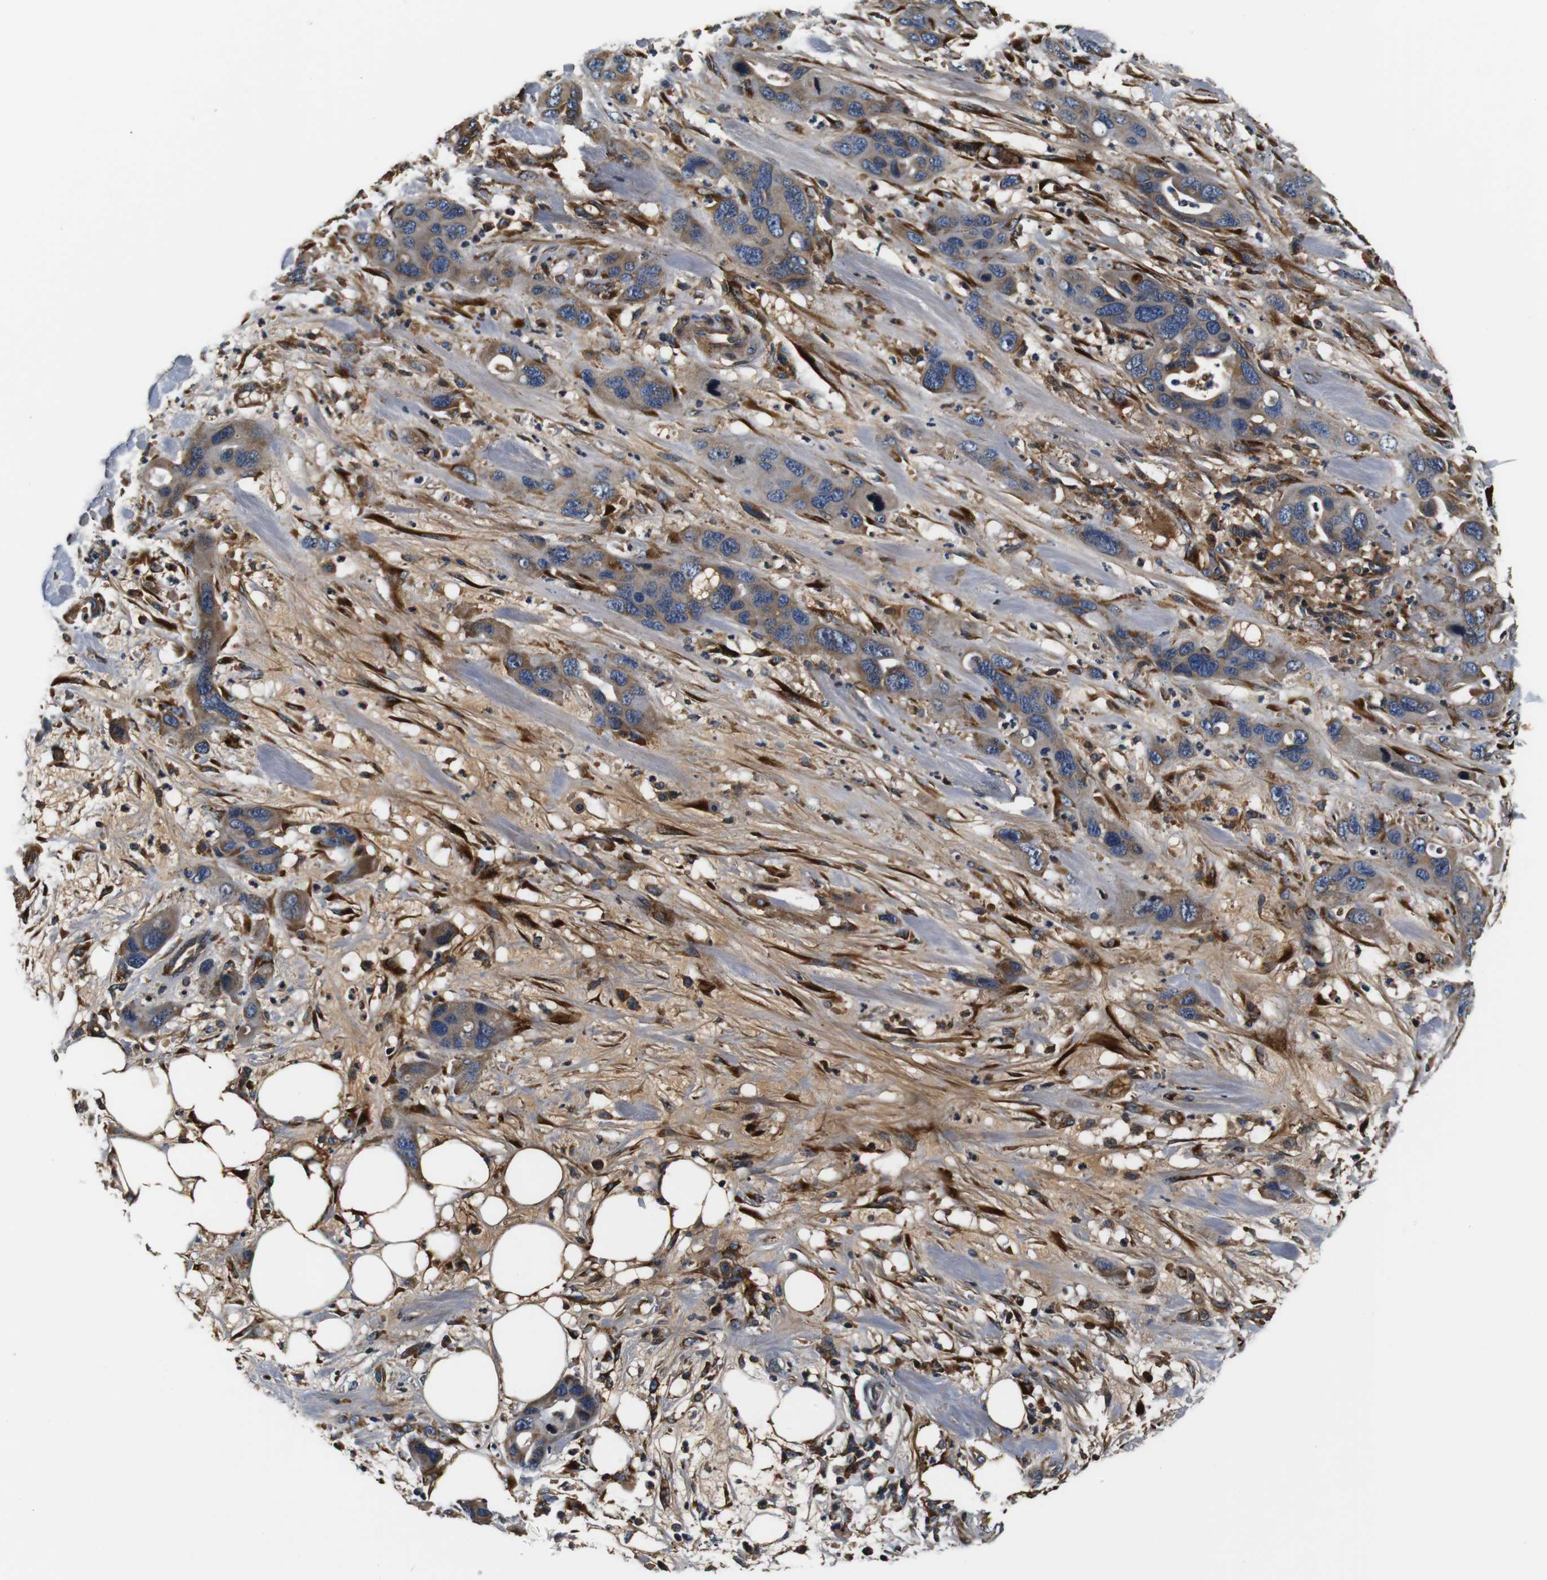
{"staining": {"intensity": "weak", "quantity": ">75%", "location": "cytoplasmic/membranous"}, "tissue": "pancreatic cancer", "cell_type": "Tumor cells", "image_type": "cancer", "snomed": [{"axis": "morphology", "description": "Adenocarcinoma, NOS"}, {"axis": "topography", "description": "Pancreas"}], "caption": "A histopathology image of pancreatic cancer stained for a protein exhibits weak cytoplasmic/membranous brown staining in tumor cells.", "gene": "COL1A1", "patient": {"sex": "female", "age": 71}}